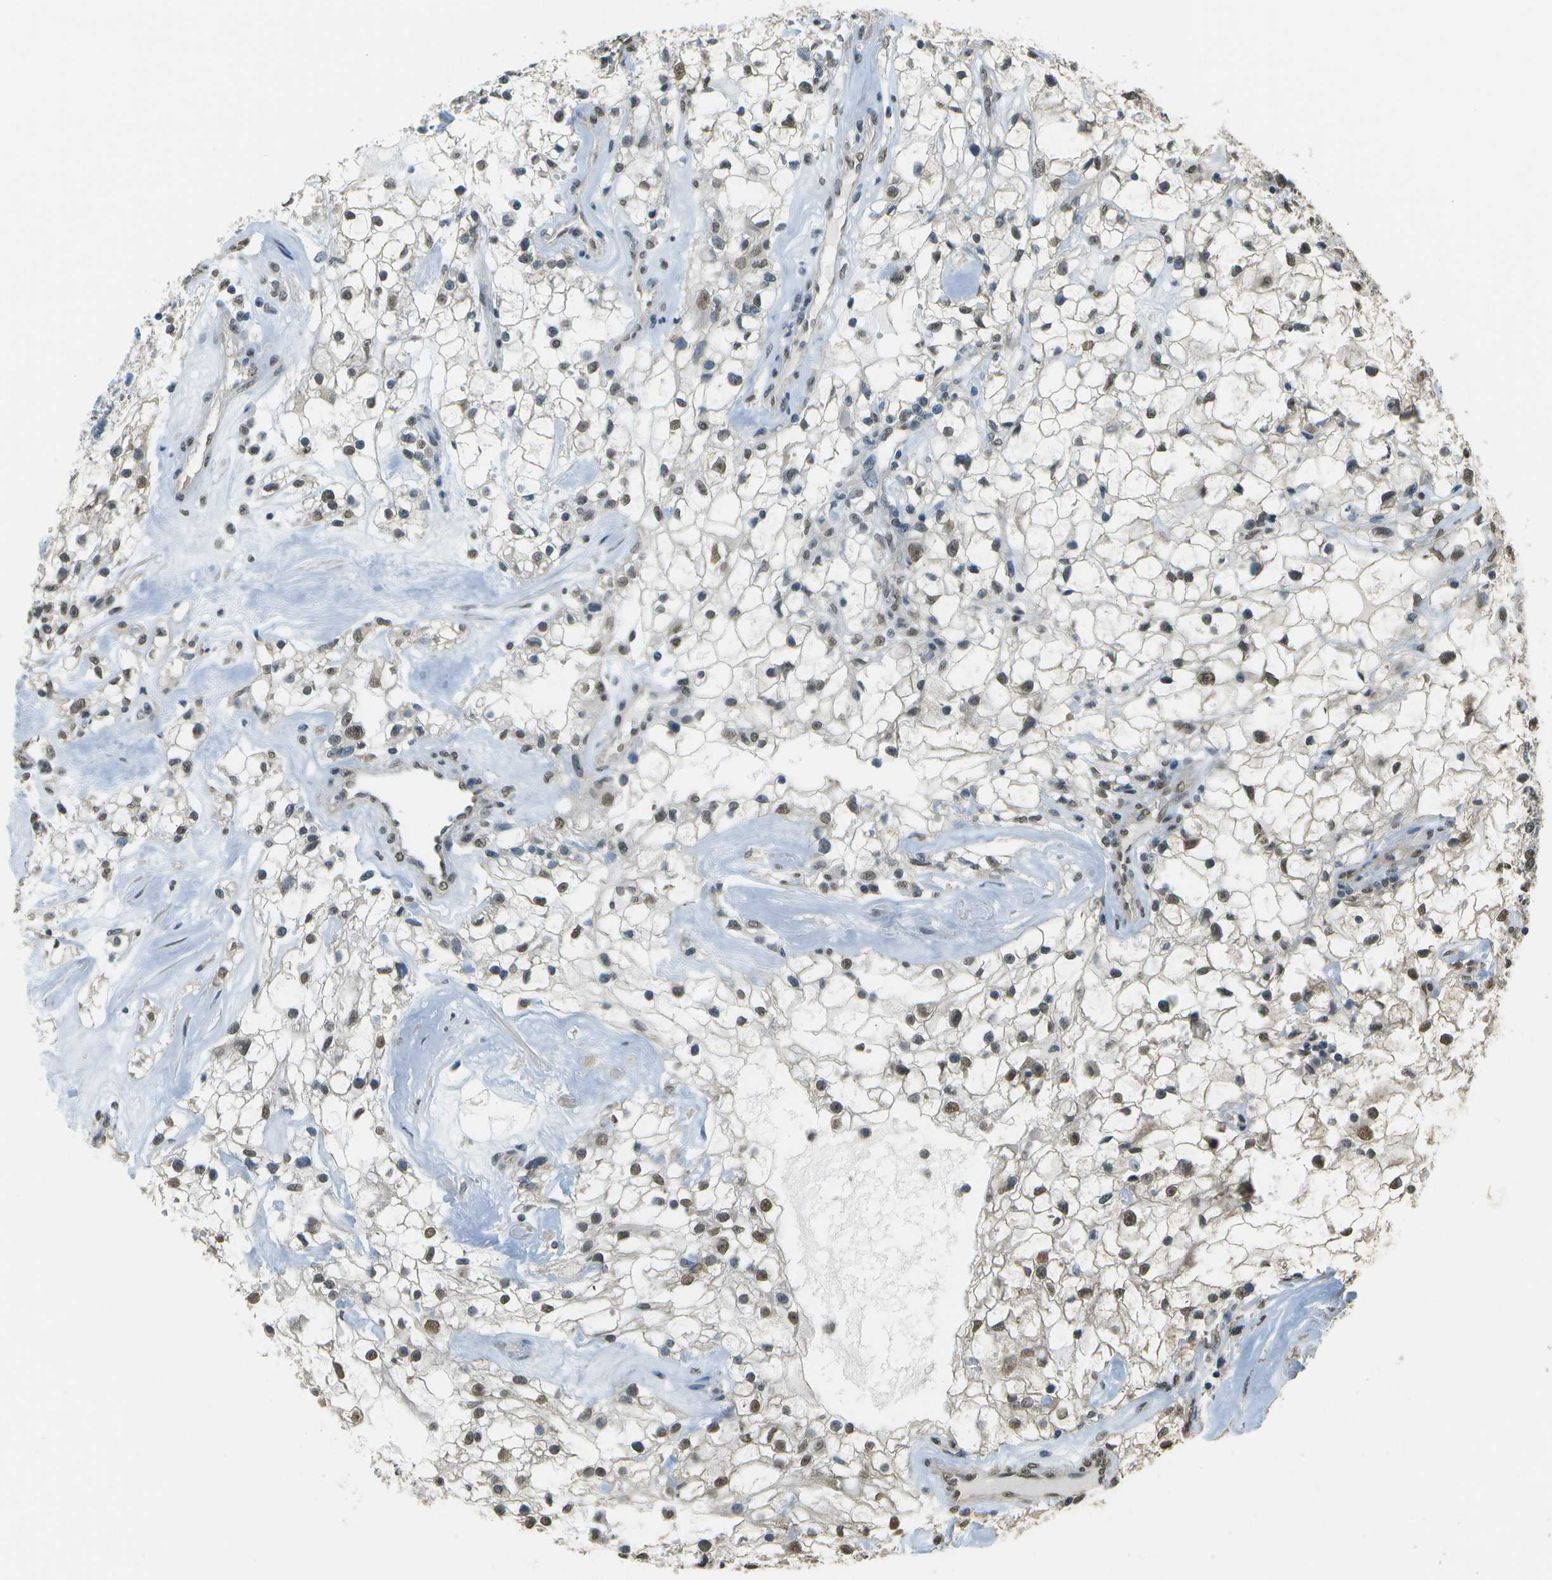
{"staining": {"intensity": "moderate", "quantity": ">75%", "location": "nuclear"}, "tissue": "renal cancer", "cell_type": "Tumor cells", "image_type": "cancer", "snomed": [{"axis": "morphology", "description": "Adenocarcinoma, NOS"}, {"axis": "topography", "description": "Kidney"}], "caption": "Renal cancer (adenocarcinoma) stained with a brown dye reveals moderate nuclear positive expression in about >75% of tumor cells.", "gene": "ABL2", "patient": {"sex": "female", "age": 60}}